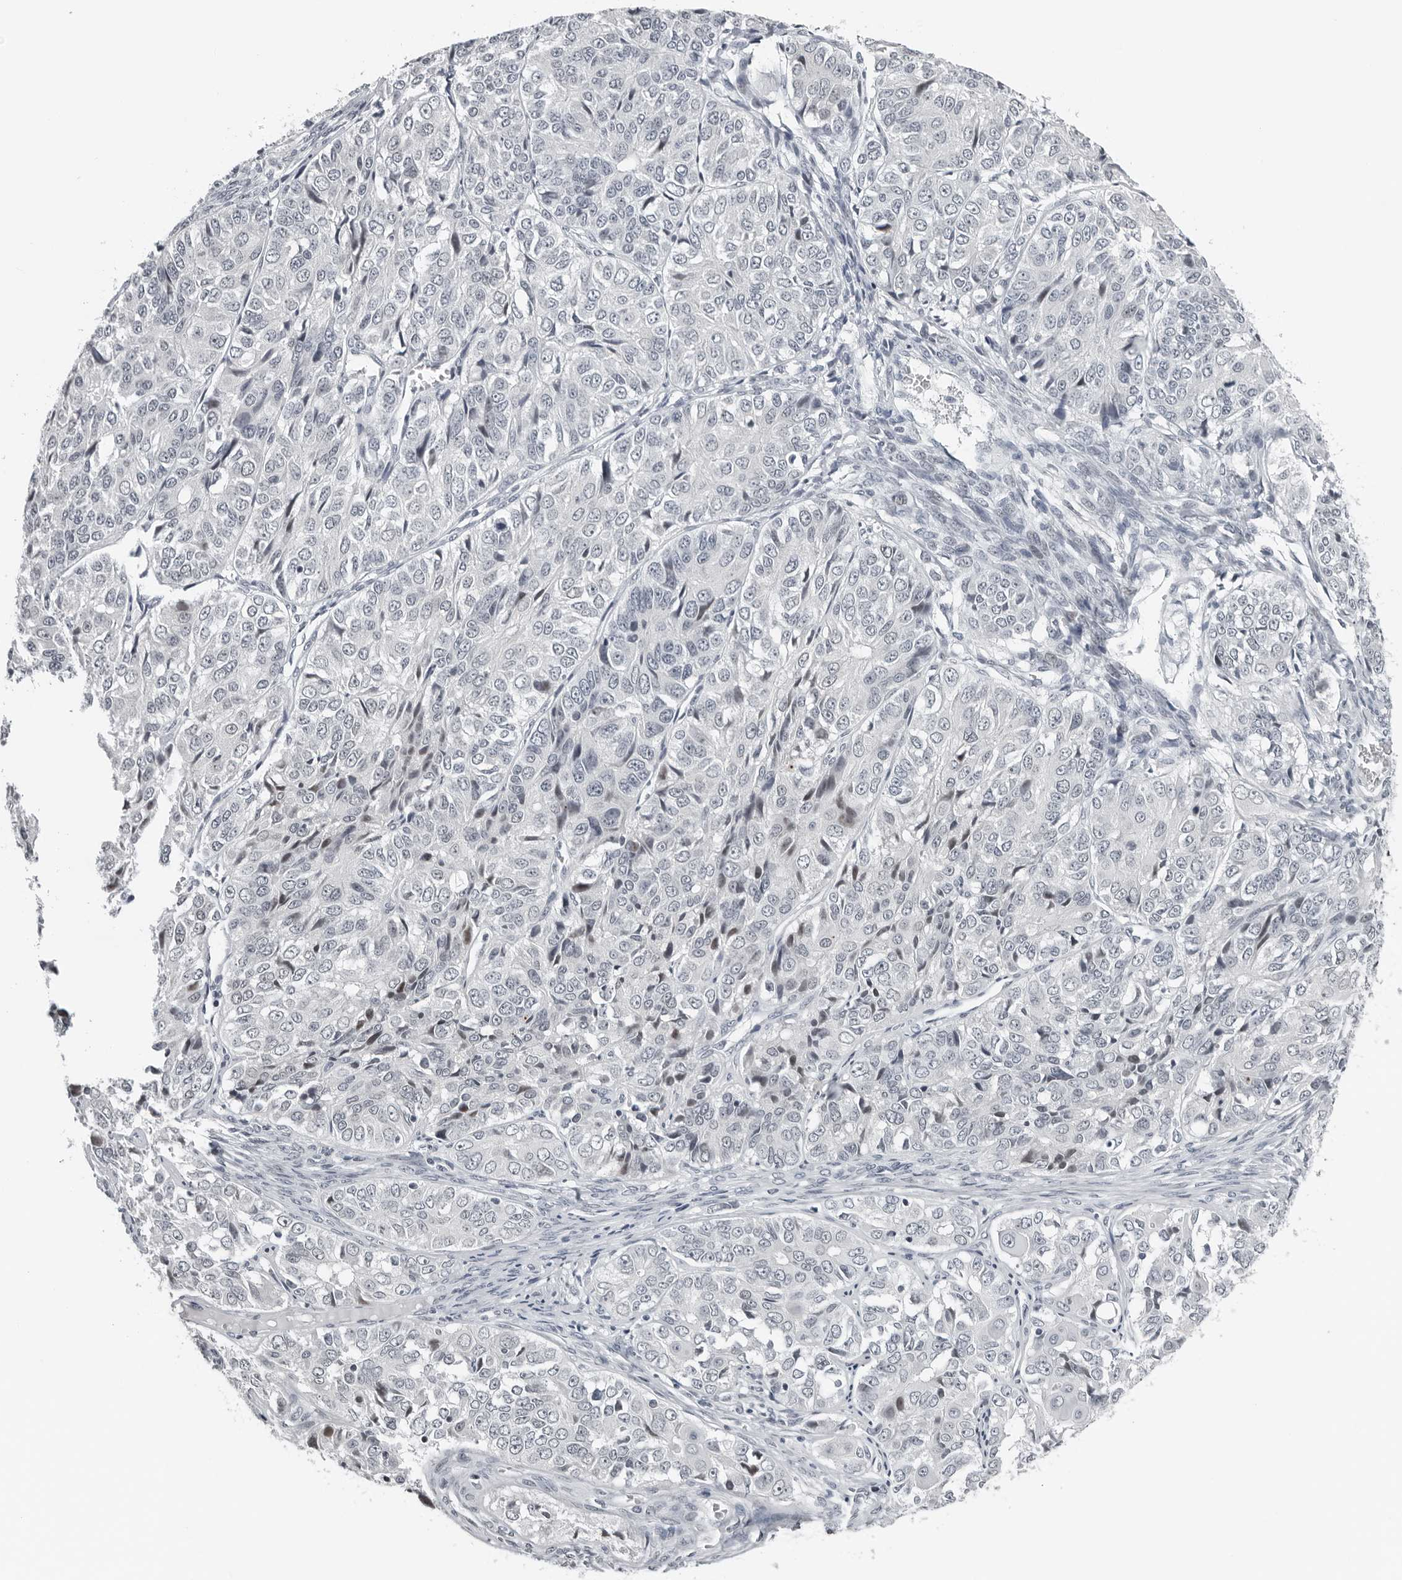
{"staining": {"intensity": "negative", "quantity": "none", "location": "none"}, "tissue": "ovarian cancer", "cell_type": "Tumor cells", "image_type": "cancer", "snomed": [{"axis": "morphology", "description": "Carcinoma, endometroid"}, {"axis": "topography", "description": "Ovary"}], "caption": "The photomicrograph displays no staining of tumor cells in ovarian cancer.", "gene": "PPP1R42", "patient": {"sex": "female", "age": 51}}